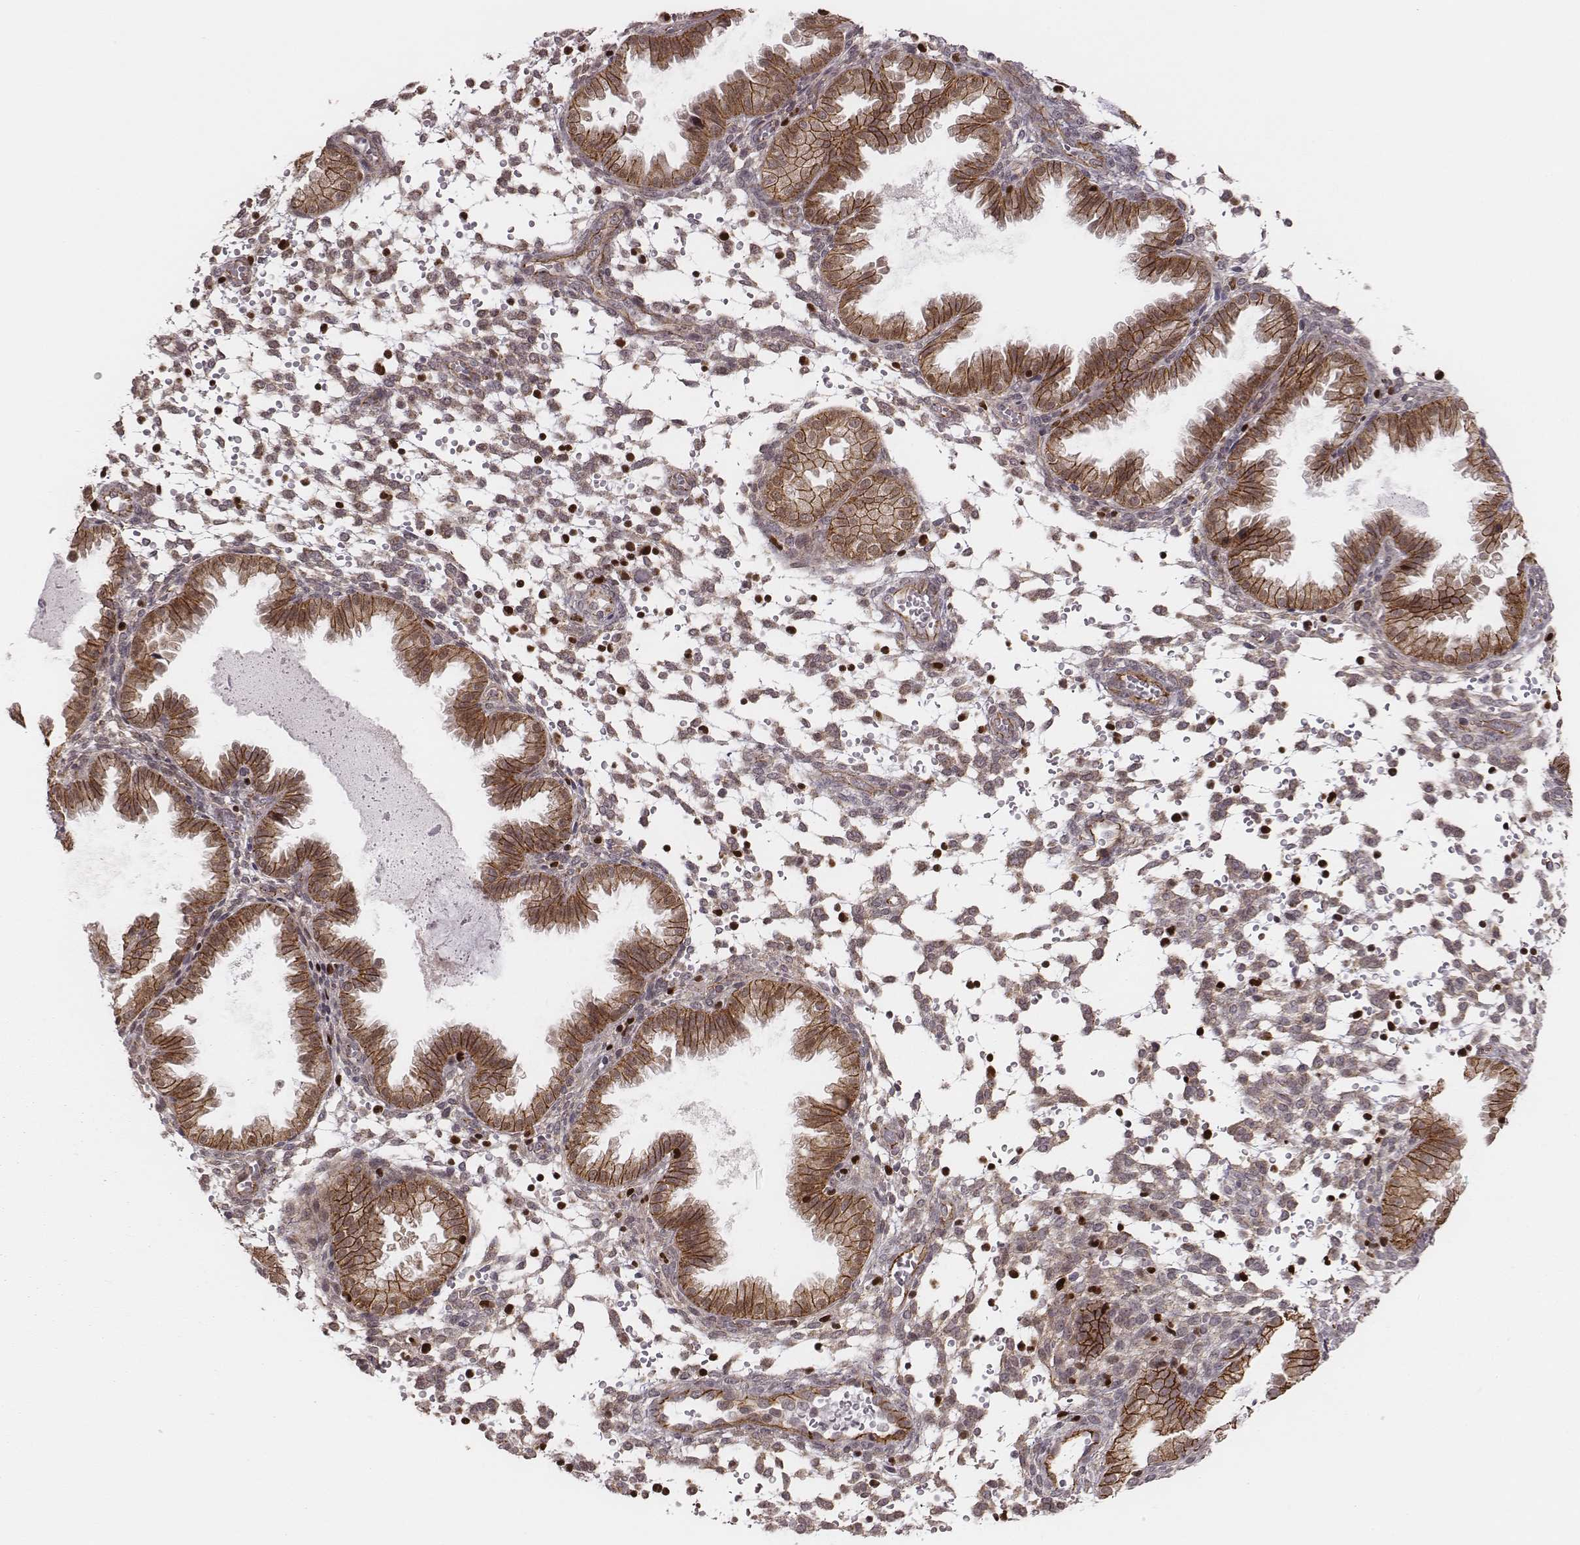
{"staining": {"intensity": "weak", "quantity": "25%-75%", "location": "cytoplasmic/membranous"}, "tissue": "endometrium", "cell_type": "Cells in endometrial stroma", "image_type": "normal", "snomed": [{"axis": "morphology", "description": "Normal tissue, NOS"}, {"axis": "topography", "description": "Endometrium"}], "caption": "Normal endometrium reveals weak cytoplasmic/membranous expression in about 25%-75% of cells in endometrial stroma.", "gene": "WDR59", "patient": {"sex": "female", "age": 33}}